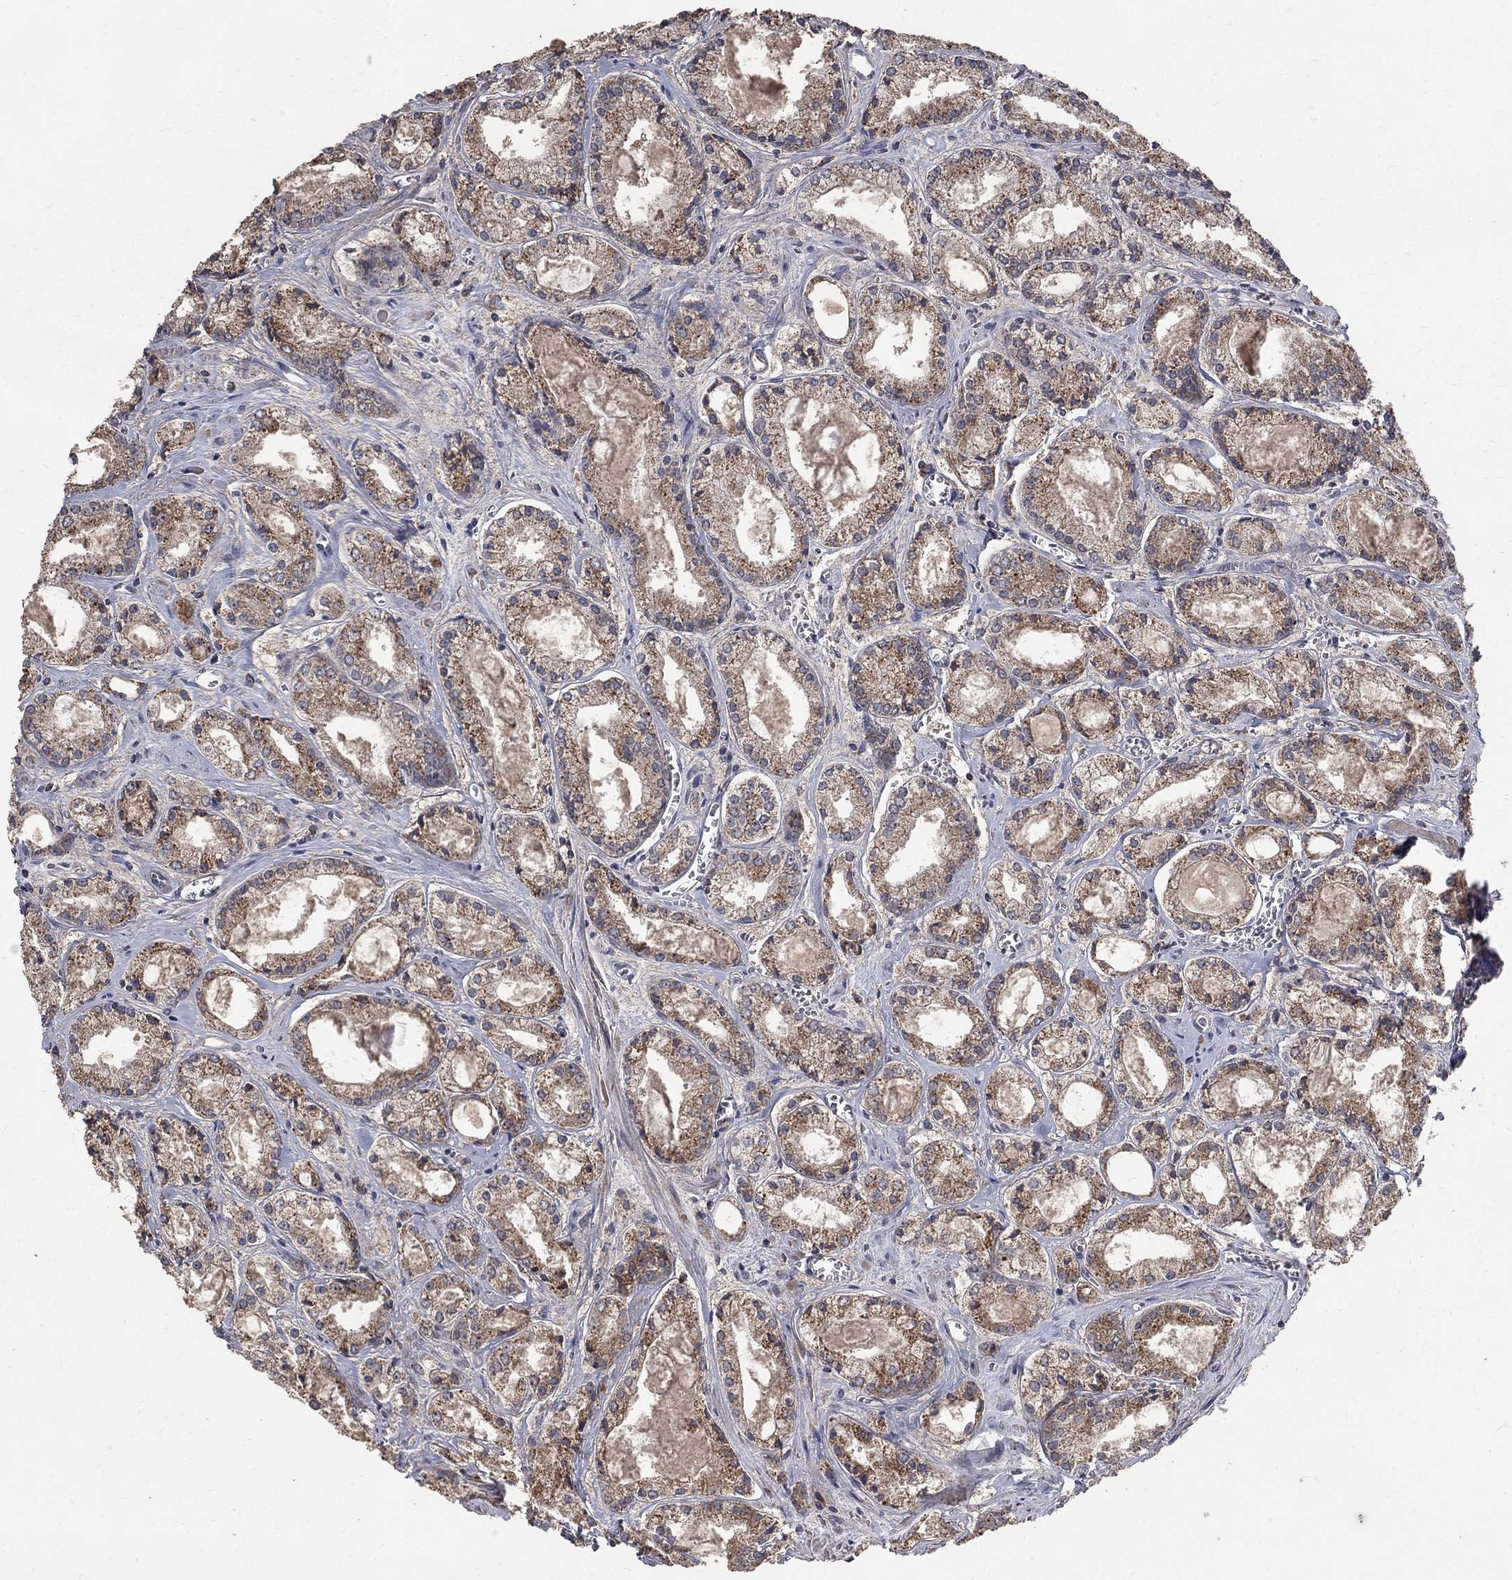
{"staining": {"intensity": "moderate", "quantity": "25%-75%", "location": "cytoplasmic/membranous"}, "tissue": "prostate cancer", "cell_type": "Tumor cells", "image_type": "cancer", "snomed": [{"axis": "morphology", "description": "Adenocarcinoma, NOS"}, {"axis": "topography", "description": "Prostate"}], "caption": "Immunohistochemistry (IHC) image of human prostate adenocarcinoma stained for a protein (brown), which demonstrates medium levels of moderate cytoplasmic/membranous positivity in about 25%-75% of tumor cells.", "gene": "C17orf75", "patient": {"sex": "male", "age": 72}}